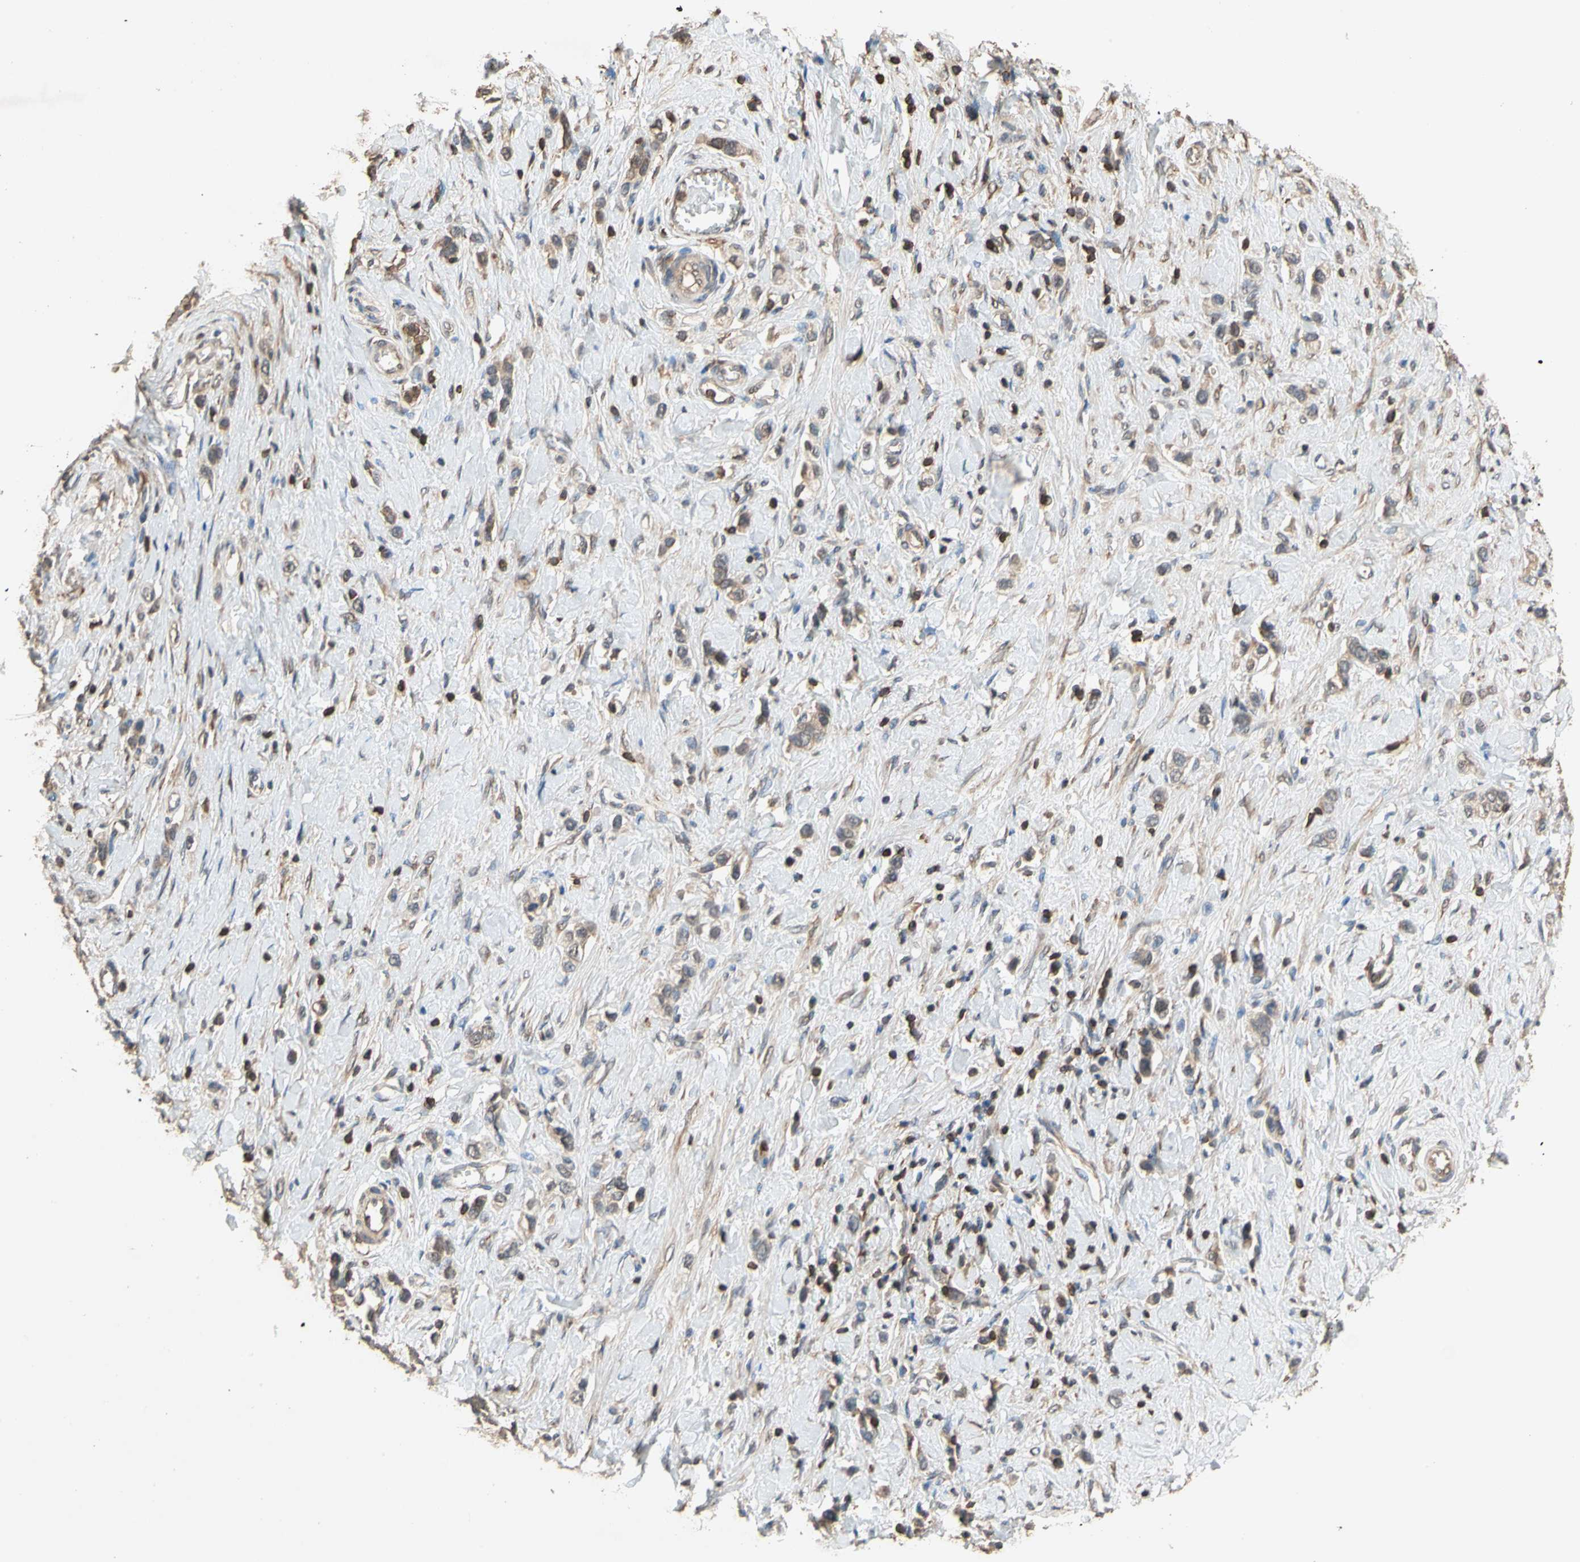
{"staining": {"intensity": "weak", "quantity": ">75%", "location": "cytoplasmic/membranous"}, "tissue": "stomach cancer", "cell_type": "Tumor cells", "image_type": "cancer", "snomed": [{"axis": "morphology", "description": "Normal tissue, NOS"}, {"axis": "morphology", "description": "Adenocarcinoma, NOS"}, {"axis": "topography", "description": "Stomach, upper"}, {"axis": "topography", "description": "Stomach"}], "caption": "Immunohistochemical staining of stomach cancer reveals weak cytoplasmic/membranous protein staining in approximately >75% of tumor cells. (DAB (3,3'-diaminobenzidine) IHC with brightfield microscopy, high magnification).", "gene": "MAP3K10", "patient": {"sex": "female", "age": 65}}